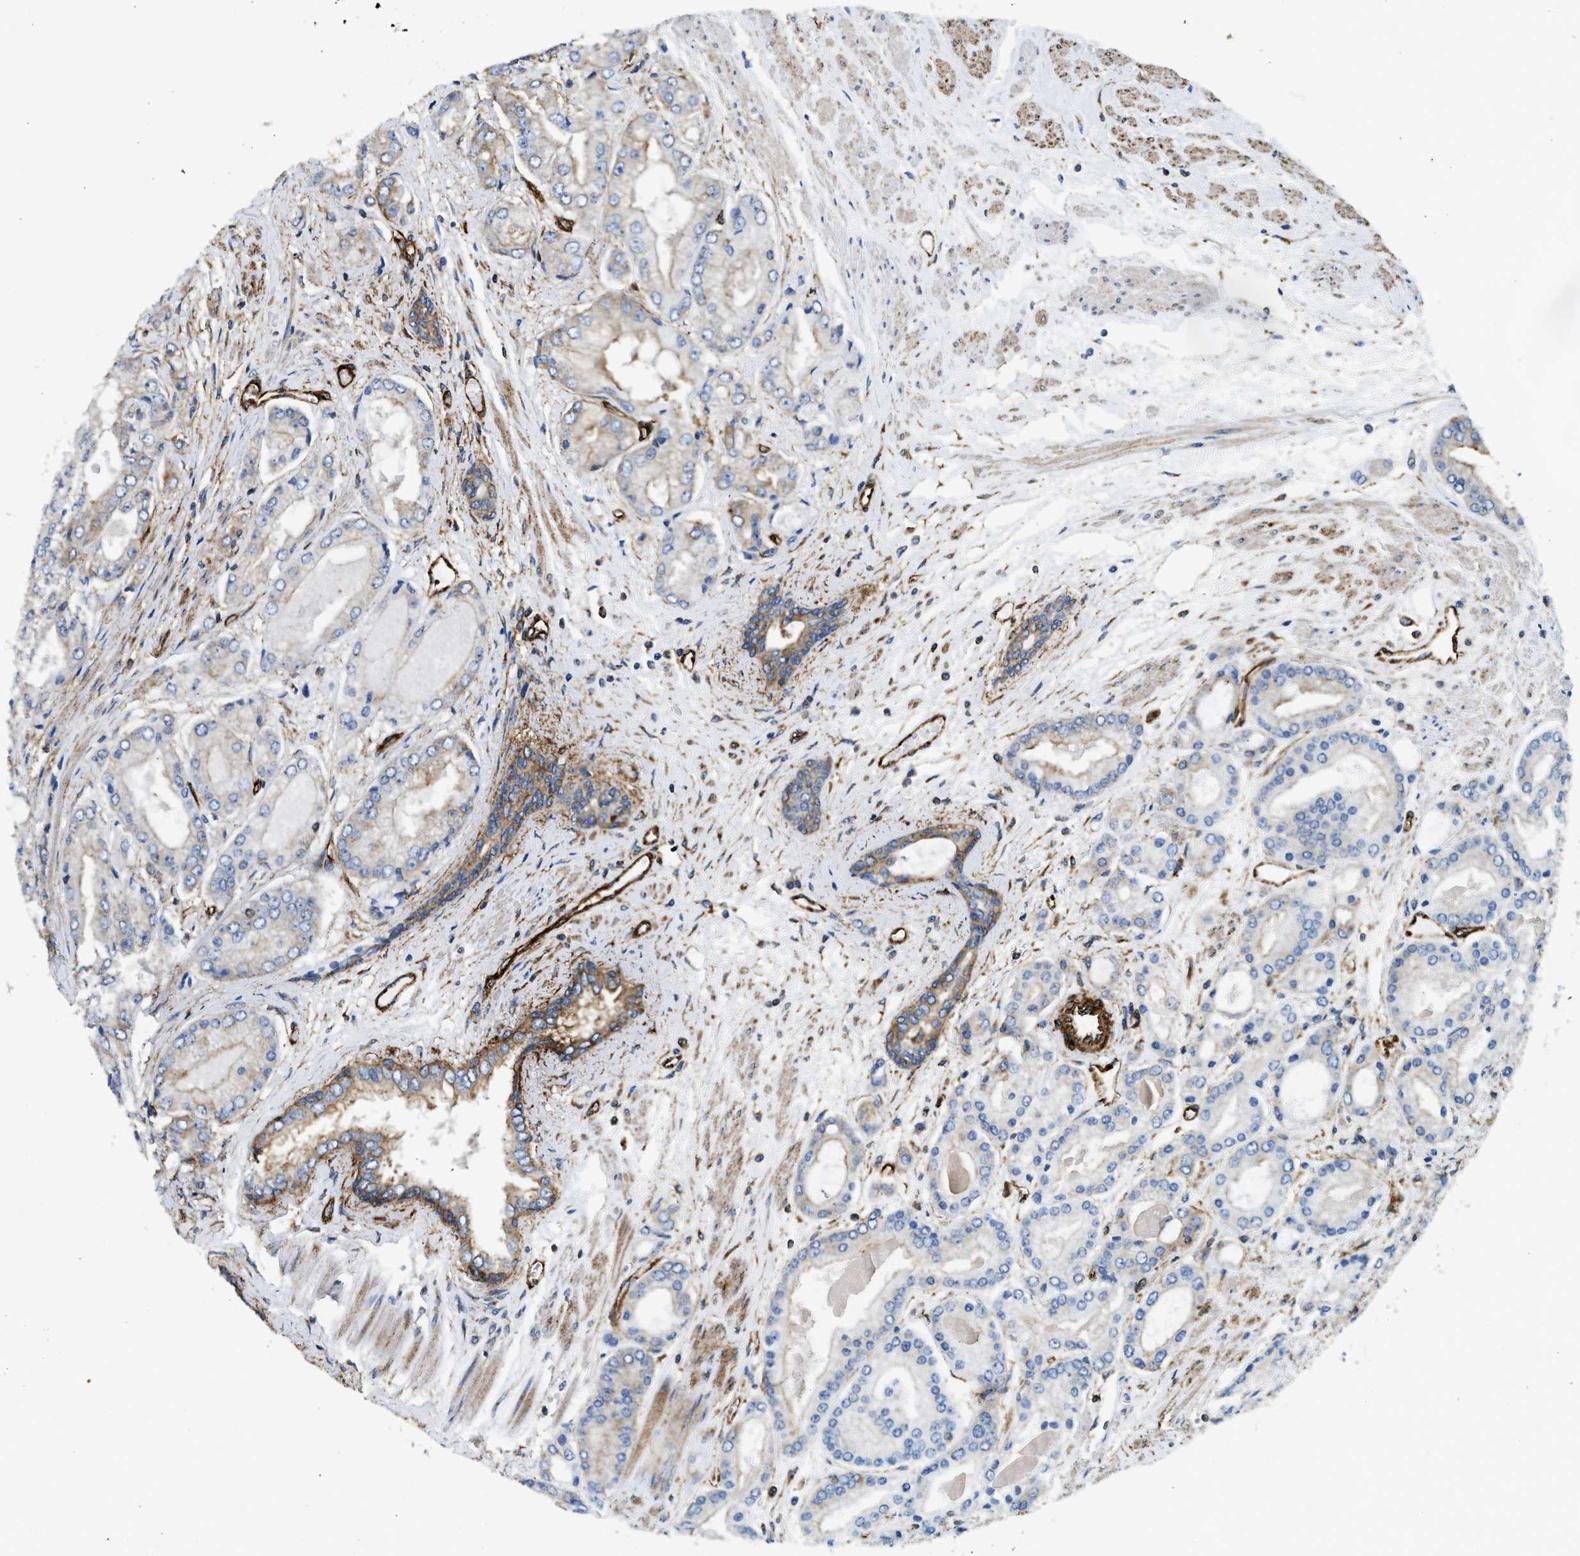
{"staining": {"intensity": "negative", "quantity": "none", "location": "none"}, "tissue": "prostate cancer", "cell_type": "Tumor cells", "image_type": "cancer", "snomed": [{"axis": "morphology", "description": "Adenocarcinoma, High grade"}, {"axis": "topography", "description": "Prostate"}], "caption": "Protein analysis of prostate cancer displays no significant positivity in tumor cells.", "gene": "HIP1", "patient": {"sex": "male", "age": 59}}